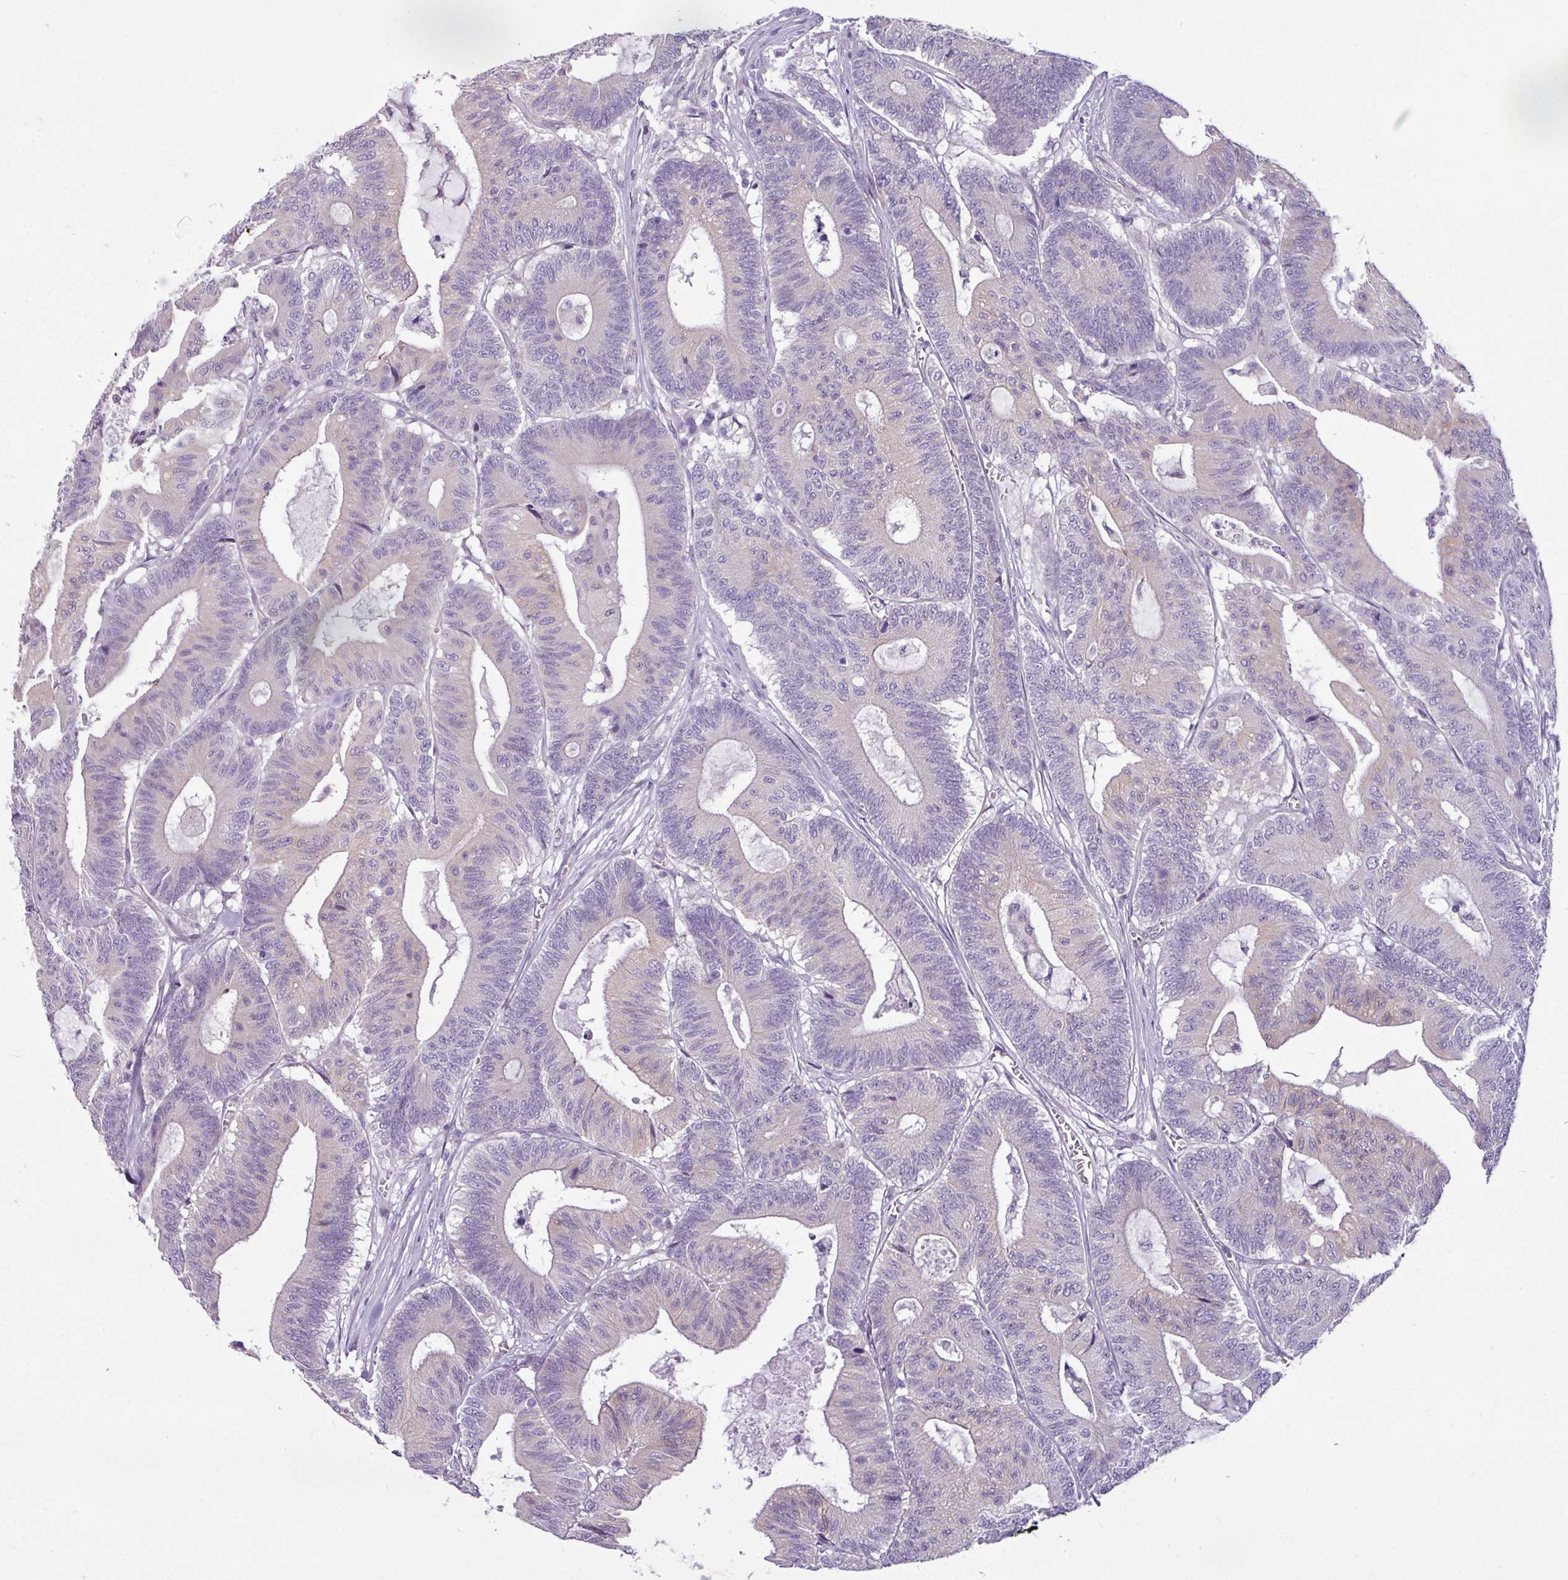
{"staining": {"intensity": "weak", "quantity": "25%-75%", "location": "cytoplasmic/membranous"}, "tissue": "colorectal cancer", "cell_type": "Tumor cells", "image_type": "cancer", "snomed": [{"axis": "morphology", "description": "Adenocarcinoma, NOS"}, {"axis": "topography", "description": "Colon"}], "caption": "Weak cytoplasmic/membranous positivity for a protein is present in about 25%-75% of tumor cells of colorectal adenocarcinoma using immunohistochemistry.", "gene": "TOR1AIP2", "patient": {"sex": "female", "age": 84}}